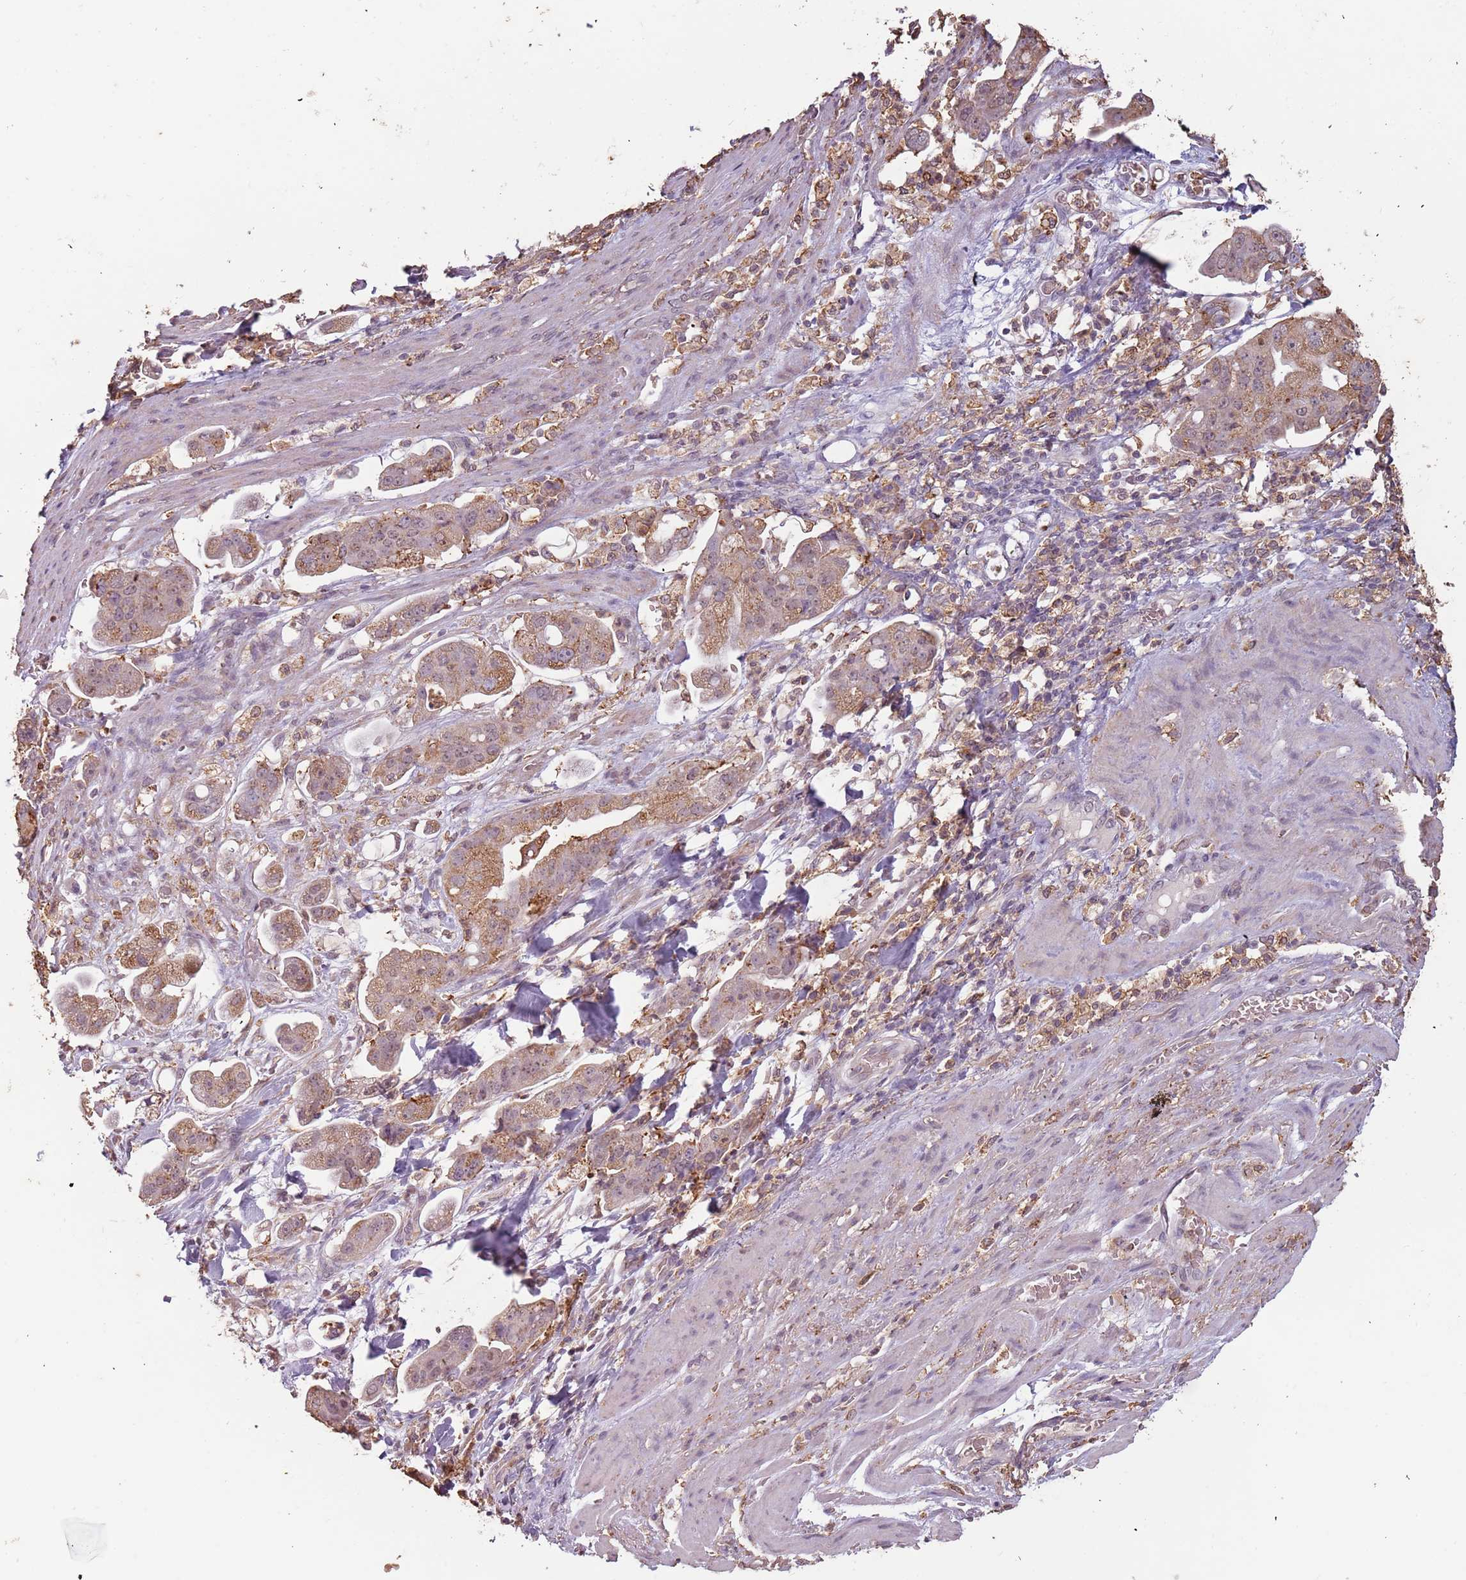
{"staining": {"intensity": "weak", "quantity": "25%-75%", "location": "cytoplasmic/membranous,nuclear"}, "tissue": "stomach cancer", "cell_type": "Tumor cells", "image_type": "cancer", "snomed": [{"axis": "morphology", "description": "Adenocarcinoma, NOS"}, {"axis": "topography", "description": "Stomach"}], "caption": "Adenocarcinoma (stomach) stained for a protein reveals weak cytoplasmic/membranous and nuclear positivity in tumor cells.", "gene": "ATOSB", "patient": {"sex": "male", "age": 62}}